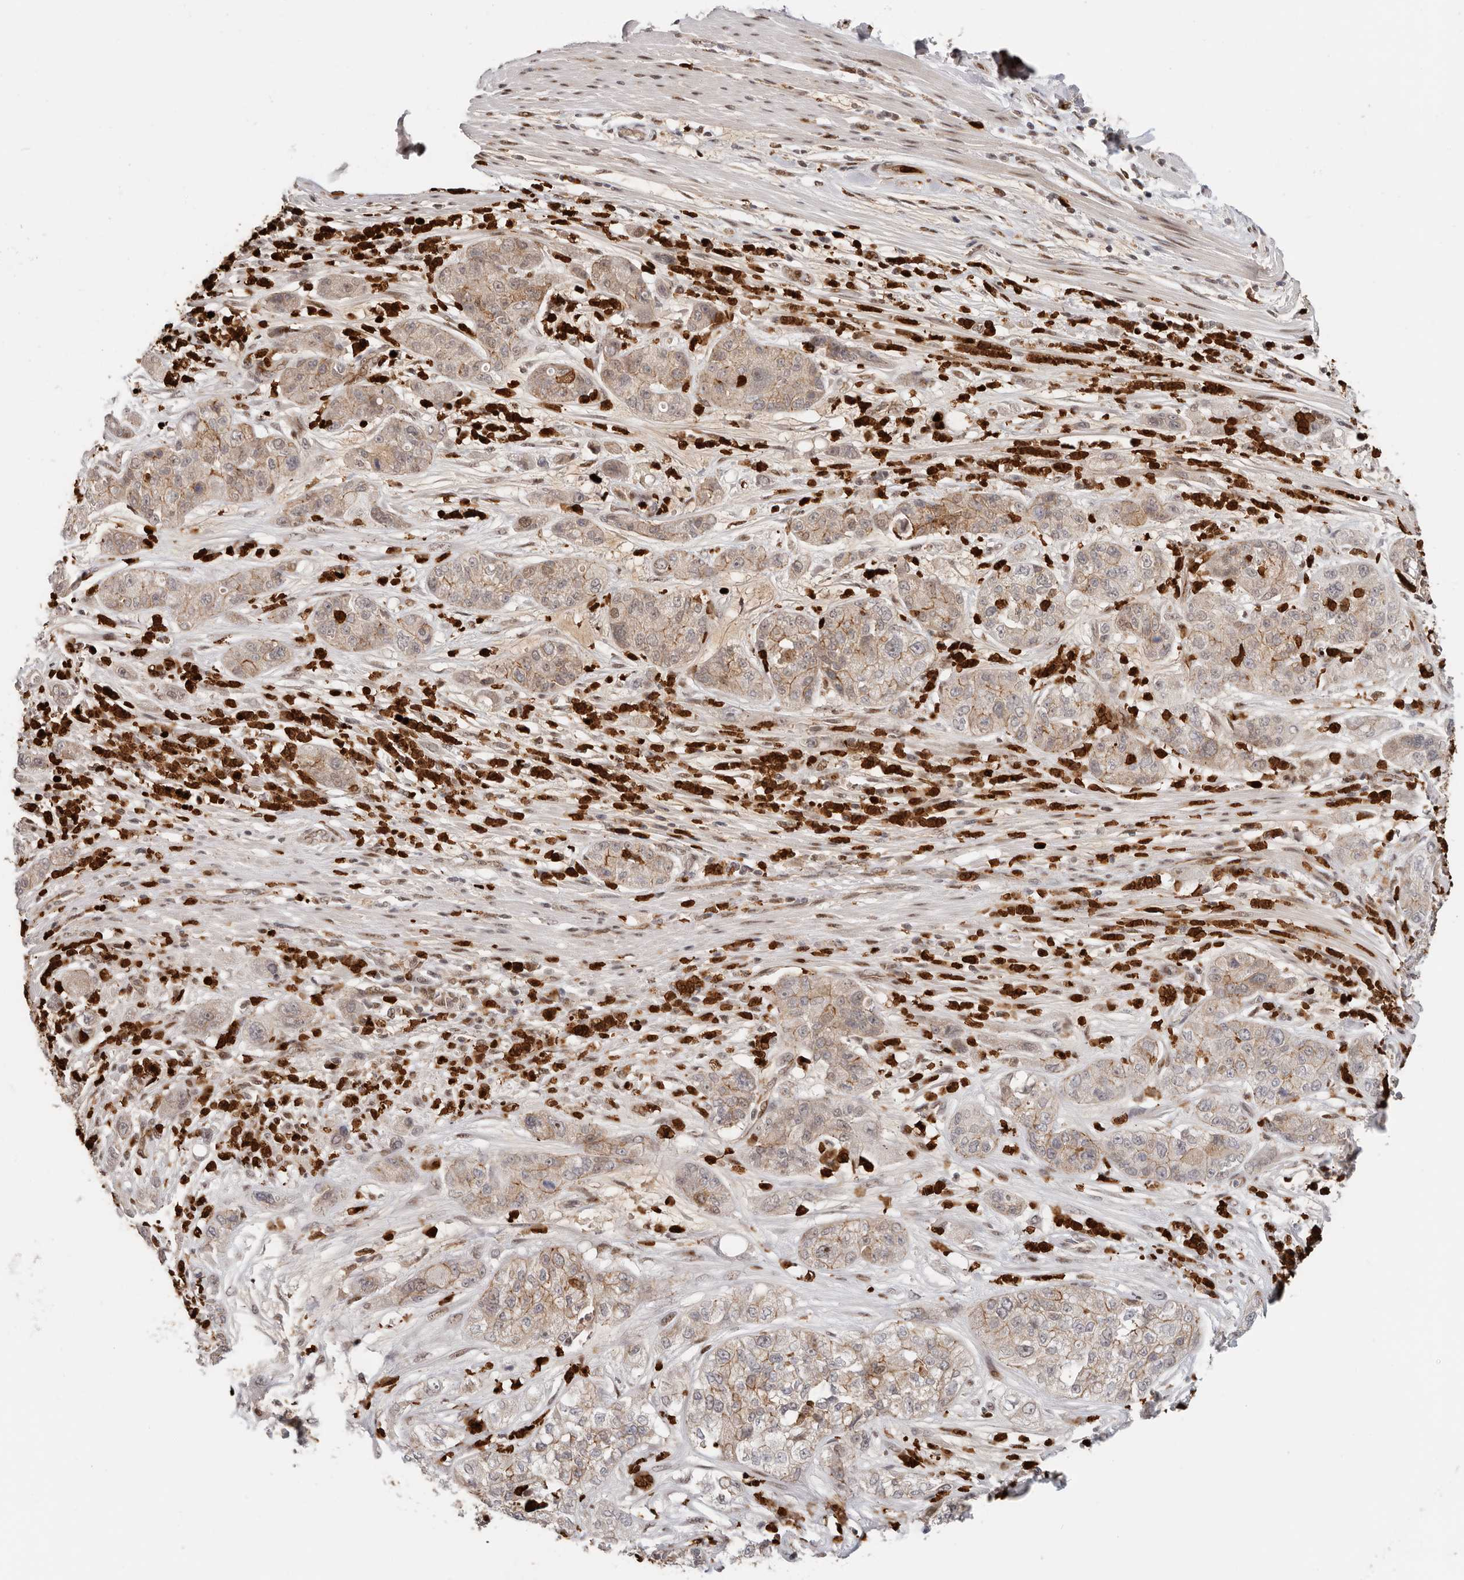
{"staining": {"intensity": "weak", "quantity": ">75%", "location": "cytoplasmic/membranous"}, "tissue": "pancreatic cancer", "cell_type": "Tumor cells", "image_type": "cancer", "snomed": [{"axis": "morphology", "description": "Adenocarcinoma, NOS"}, {"axis": "topography", "description": "Pancreas"}], "caption": "Human adenocarcinoma (pancreatic) stained with a brown dye demonstrates weak cytoplasmic/membranous positive staining in approximately >75% of tumor cells.", "gene": "AFDN", "patient": {"sex": "female", "age": 78}}